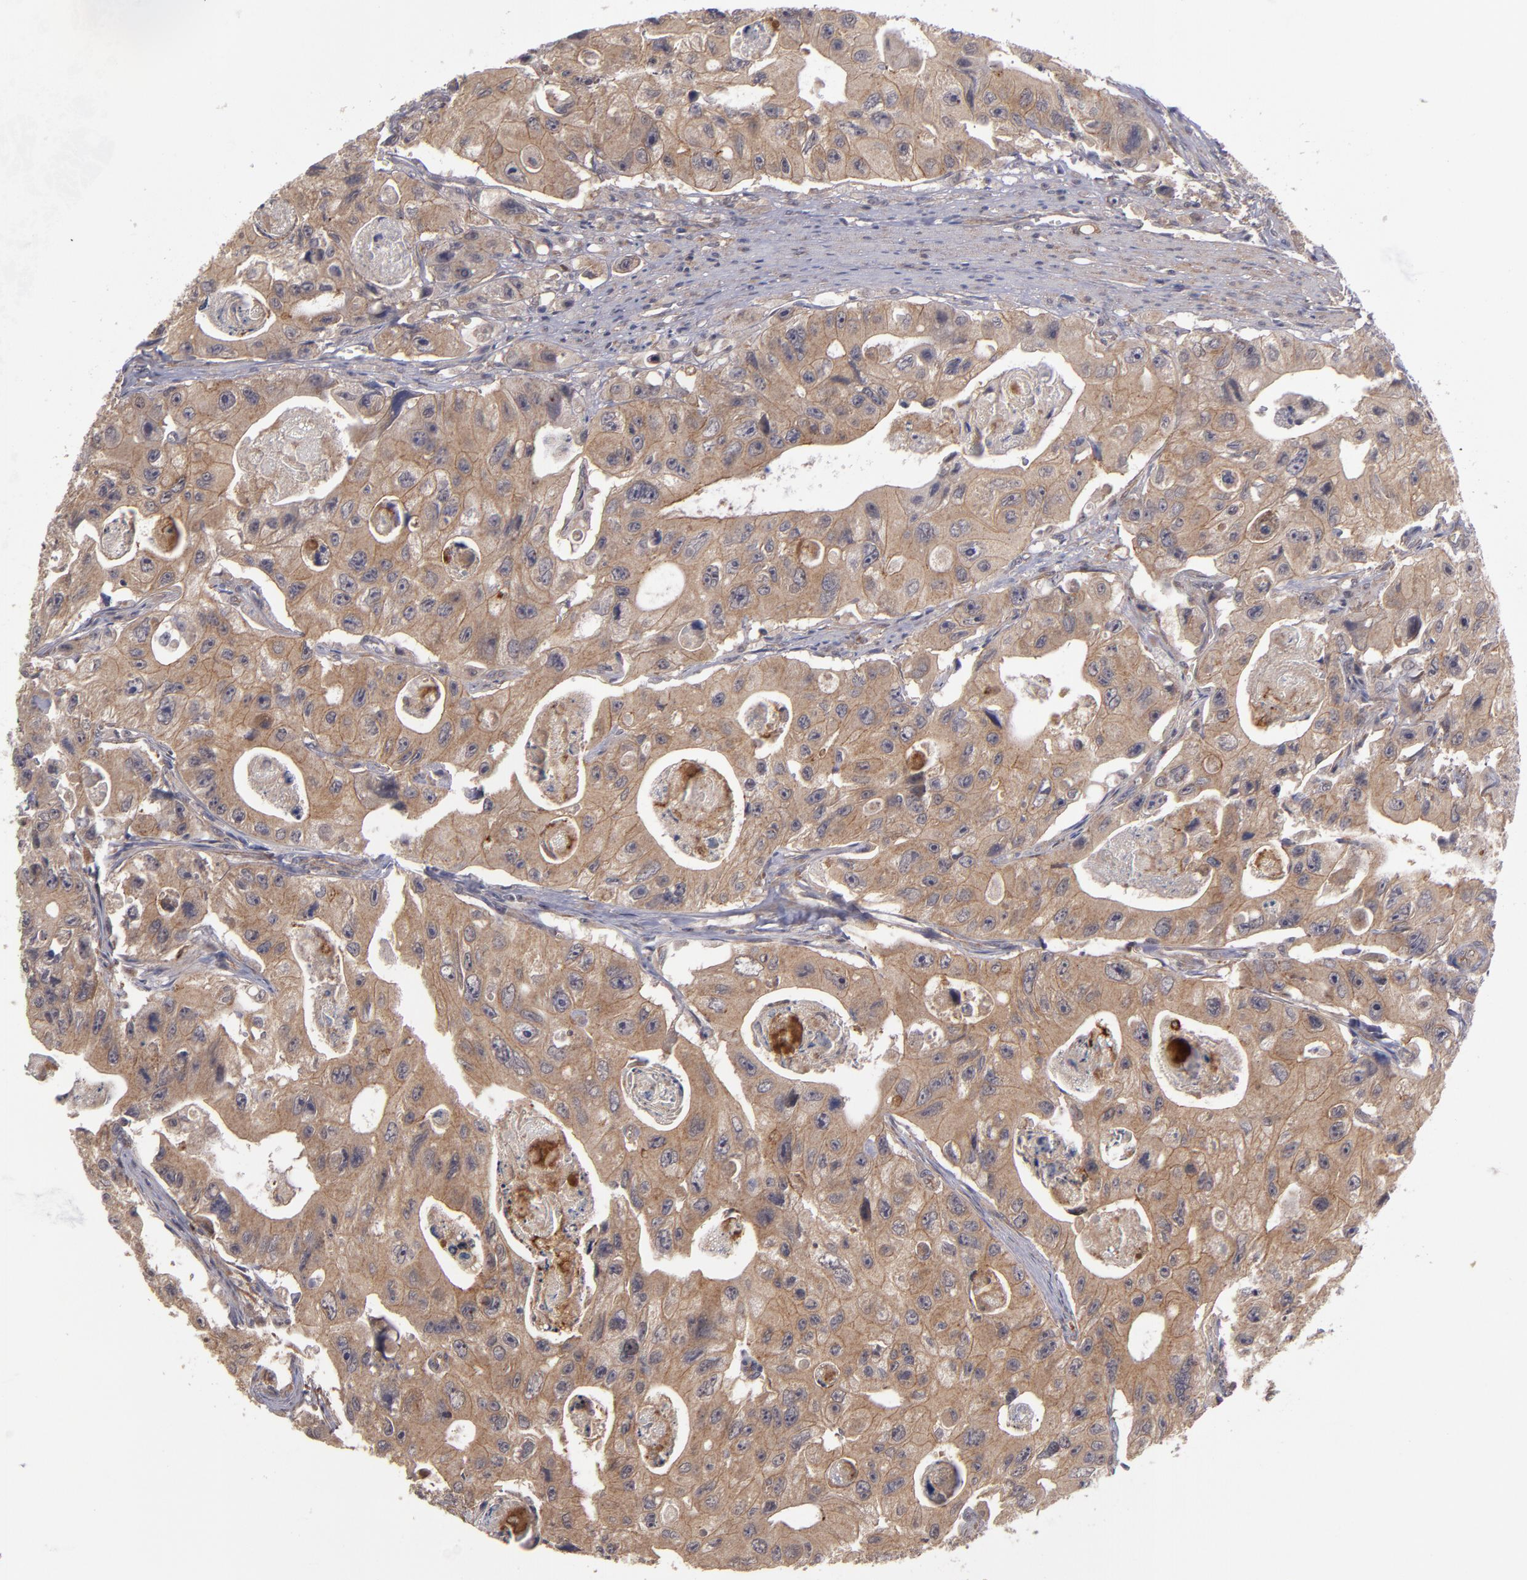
{"staining": {"intensity": "moderate", "quantity": ">75%", "location": "cytoplasmic/membranous"}, "tissue": "colorectal cancer", "cell_type": "Tumor cells", "image_type": "cancer", "snomed": [{"axis": "morphology", "description": "Adenocarcinoma, NOS"}, {"axis": "topography", "description": "Colon"}], "caption": "An image of human adenocarcinoma (colorectal) stained for a protein reveals moderate cytoplasmic/membranous brown staining in tumor cells. (Brightfield microscopy of DAB IHC at high magnification).", "gene": "CTSO", "patient": {"sex": "female", "age": 46}}